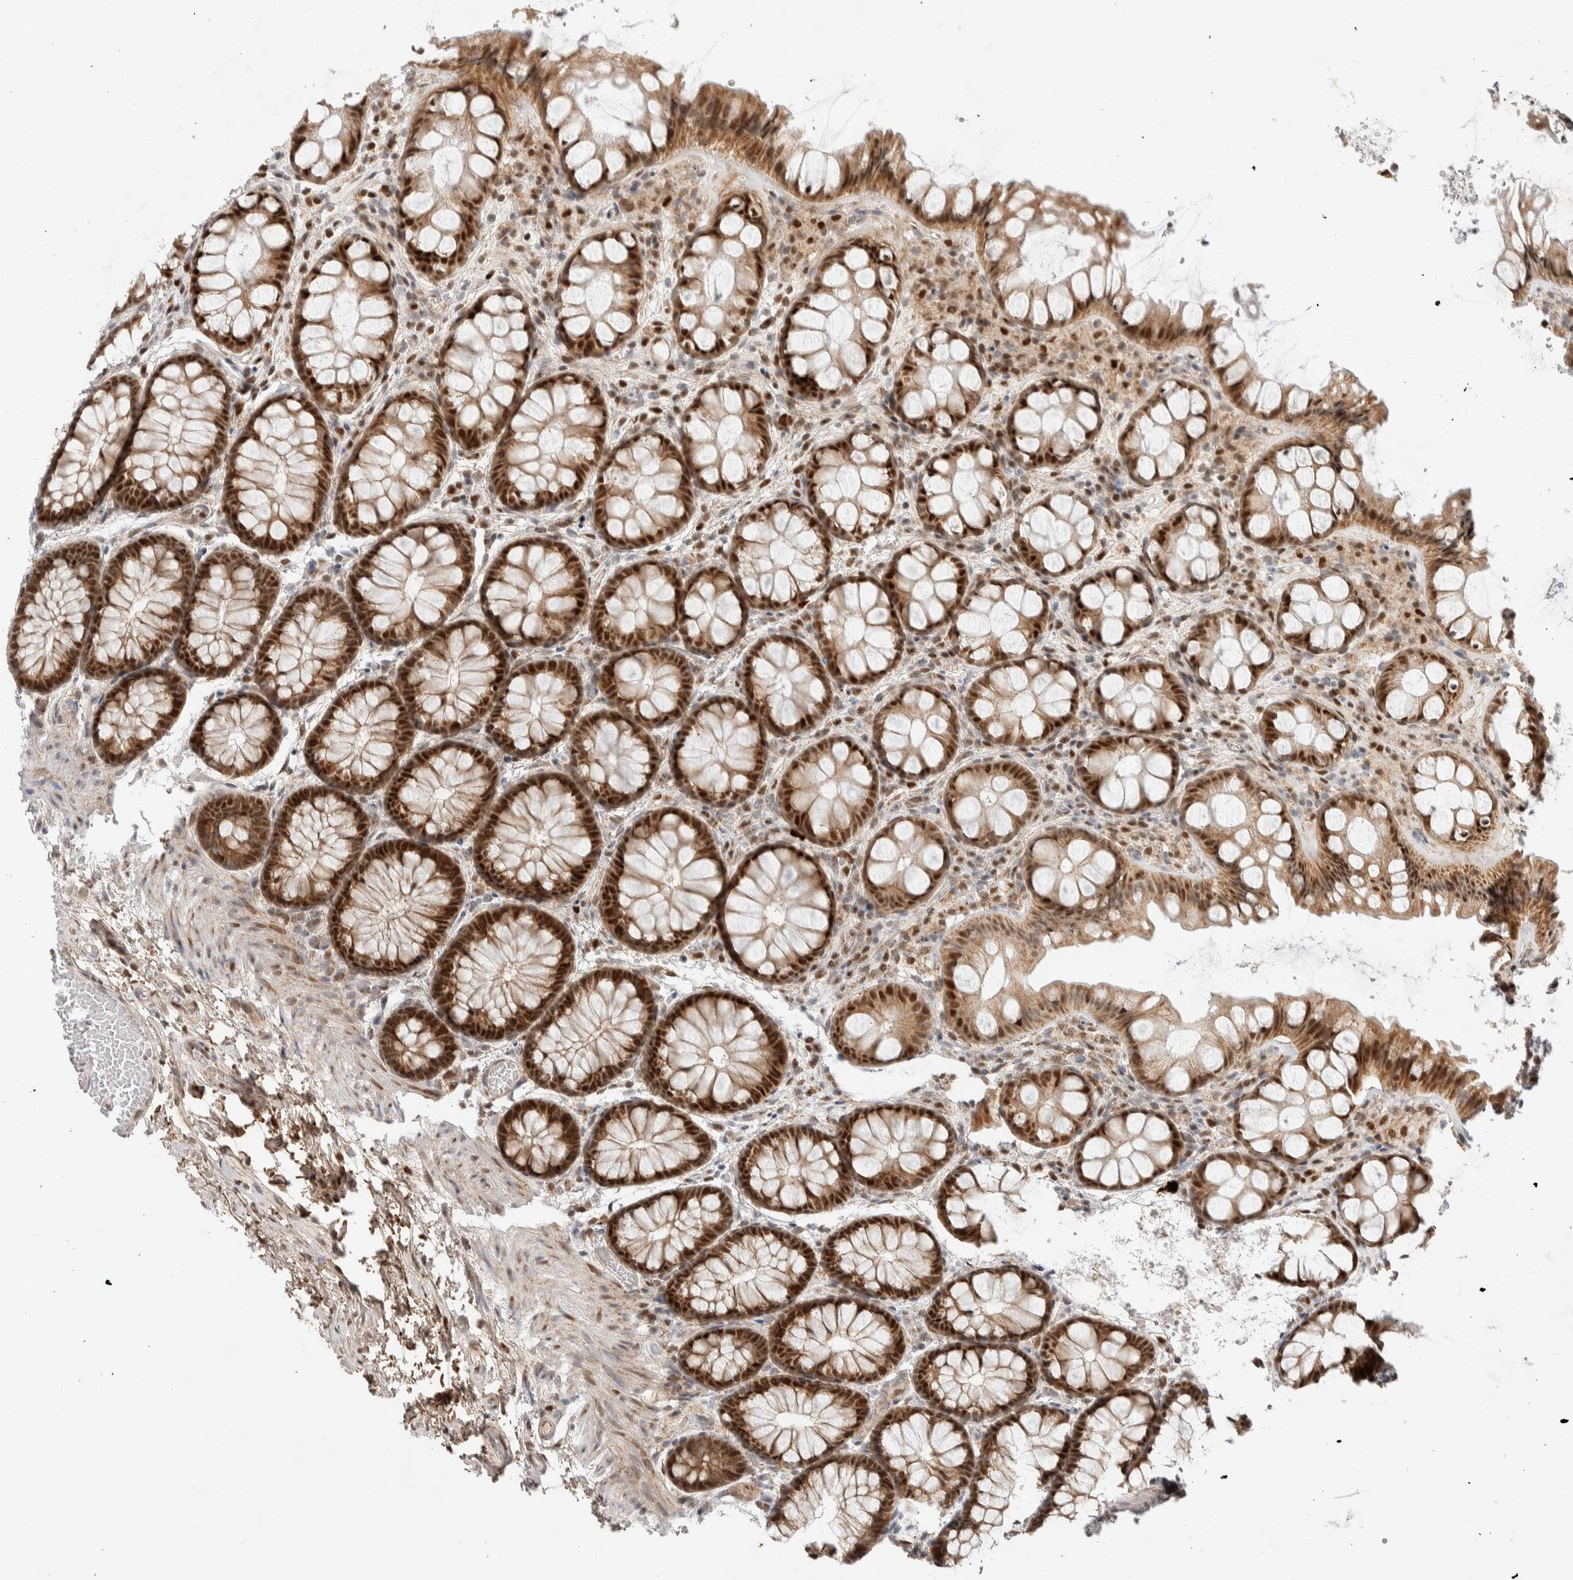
{"staining": {"intensity": "weak", "quantity": "25%-75%", "location": "nuclear"}, "tissue": "colon", "cell_type": "Endothelial cells", "image_type": "normal", "snomed": [{"axis": "morphology", "description": "Normal tissue, NOS"}, {"axis": "topography", "description": "Colon"}], "caption": "The image demonstrates staining of unremarkable colon, revealing weak nuclear protein staining (brown color) within endothelial cells.", "gene": "TSPAN32", "patient": {"sex": "male", "age": 47}}